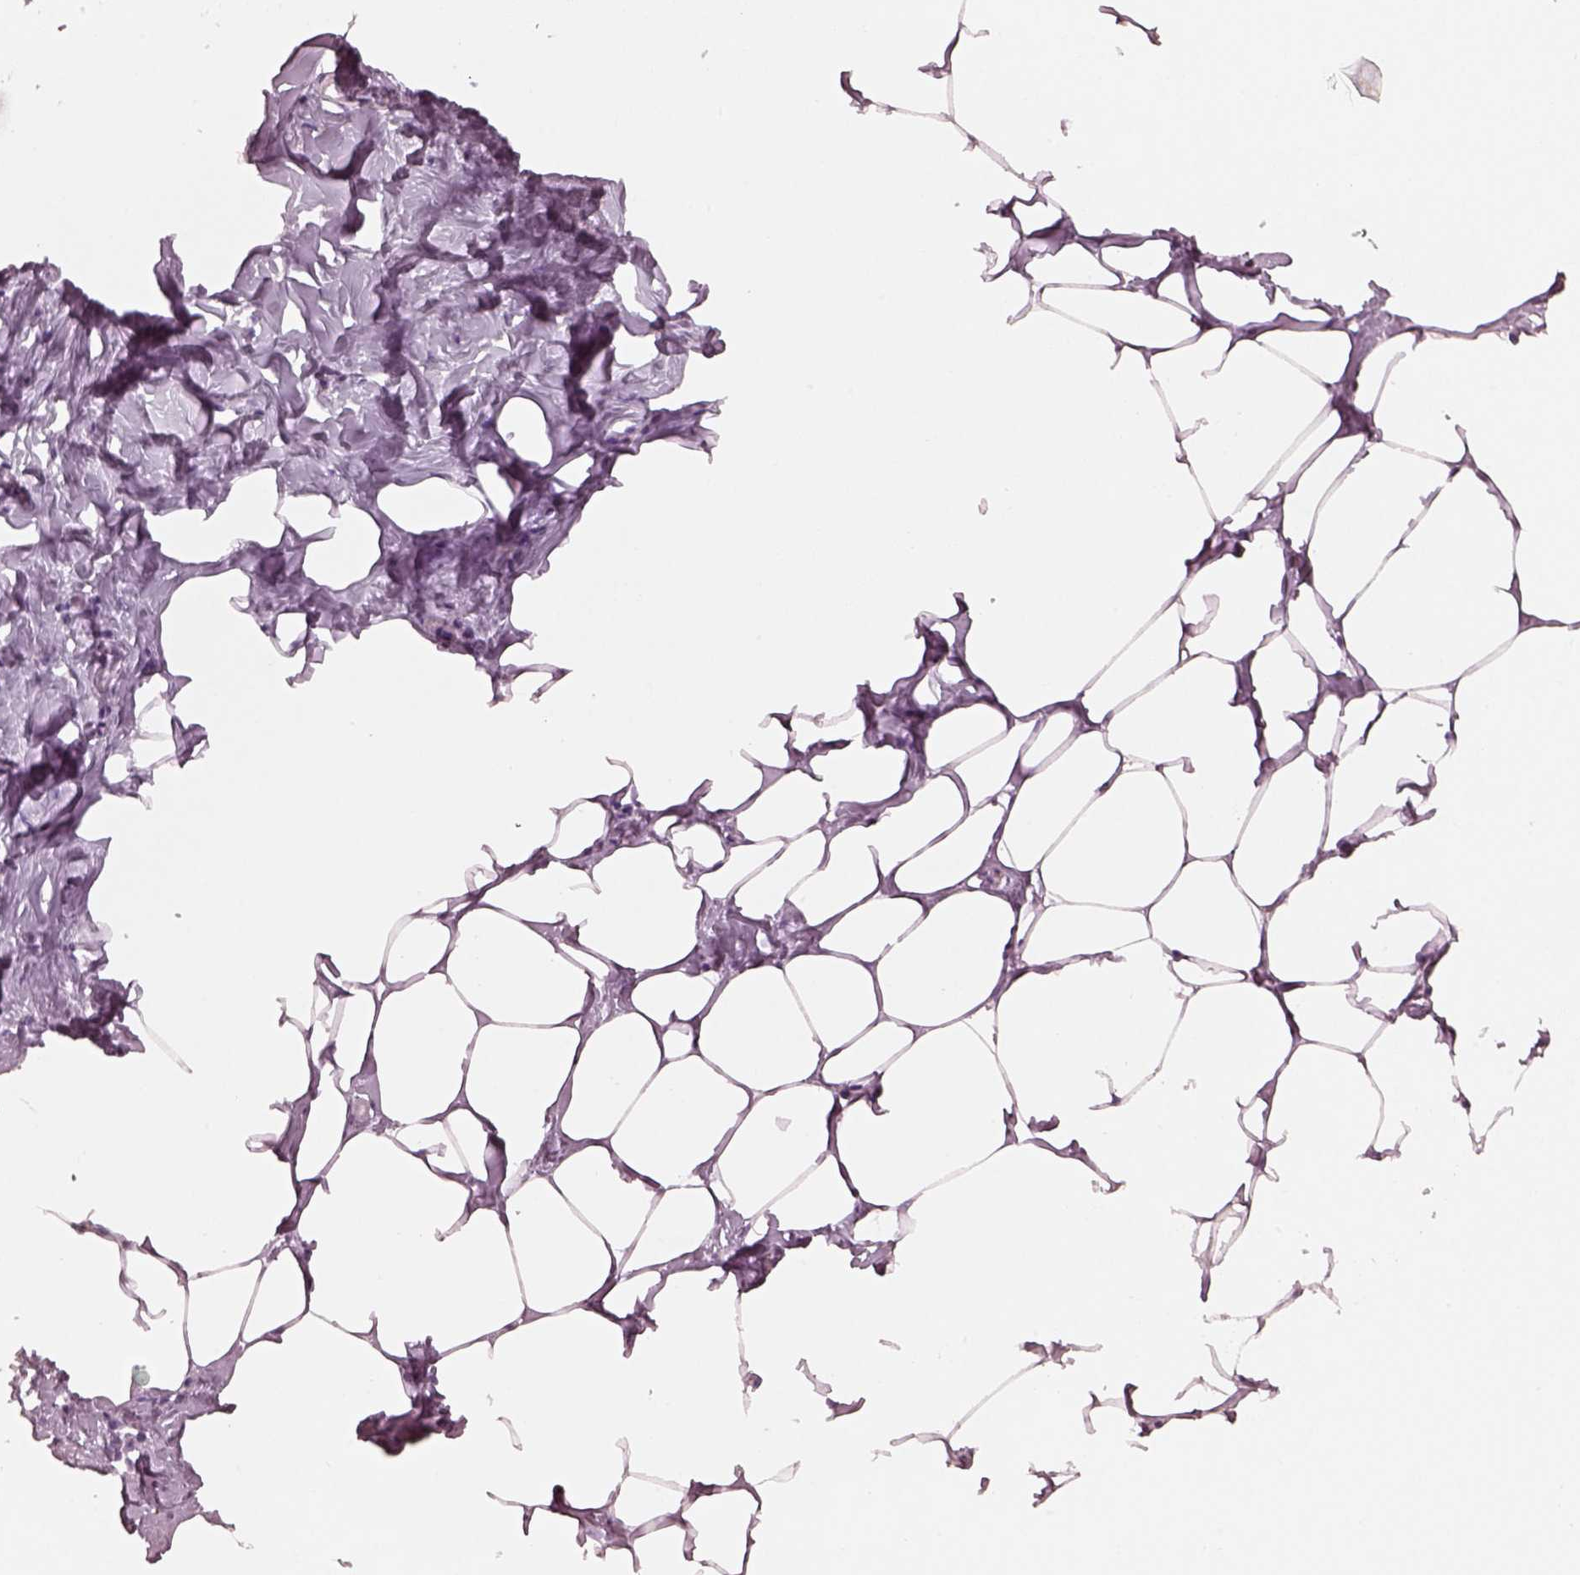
{"staining": {"intensity": "negative", "quantity": "none", "location": "none"}, "tissue": "breast", "cell_type": "Adipocytes", "image_type": "normal", "snomed": [{"axis": "morphology", "description": "Normal tissue, NOS"}, {"axis": "topography", "description": "Breast"}], "caption": "IHC image of benign human breast stained for a protein (brown), which reveals no staining in adipocytes.", "gene": "PON3", "patient": {"sex": "female", "age": 27}}